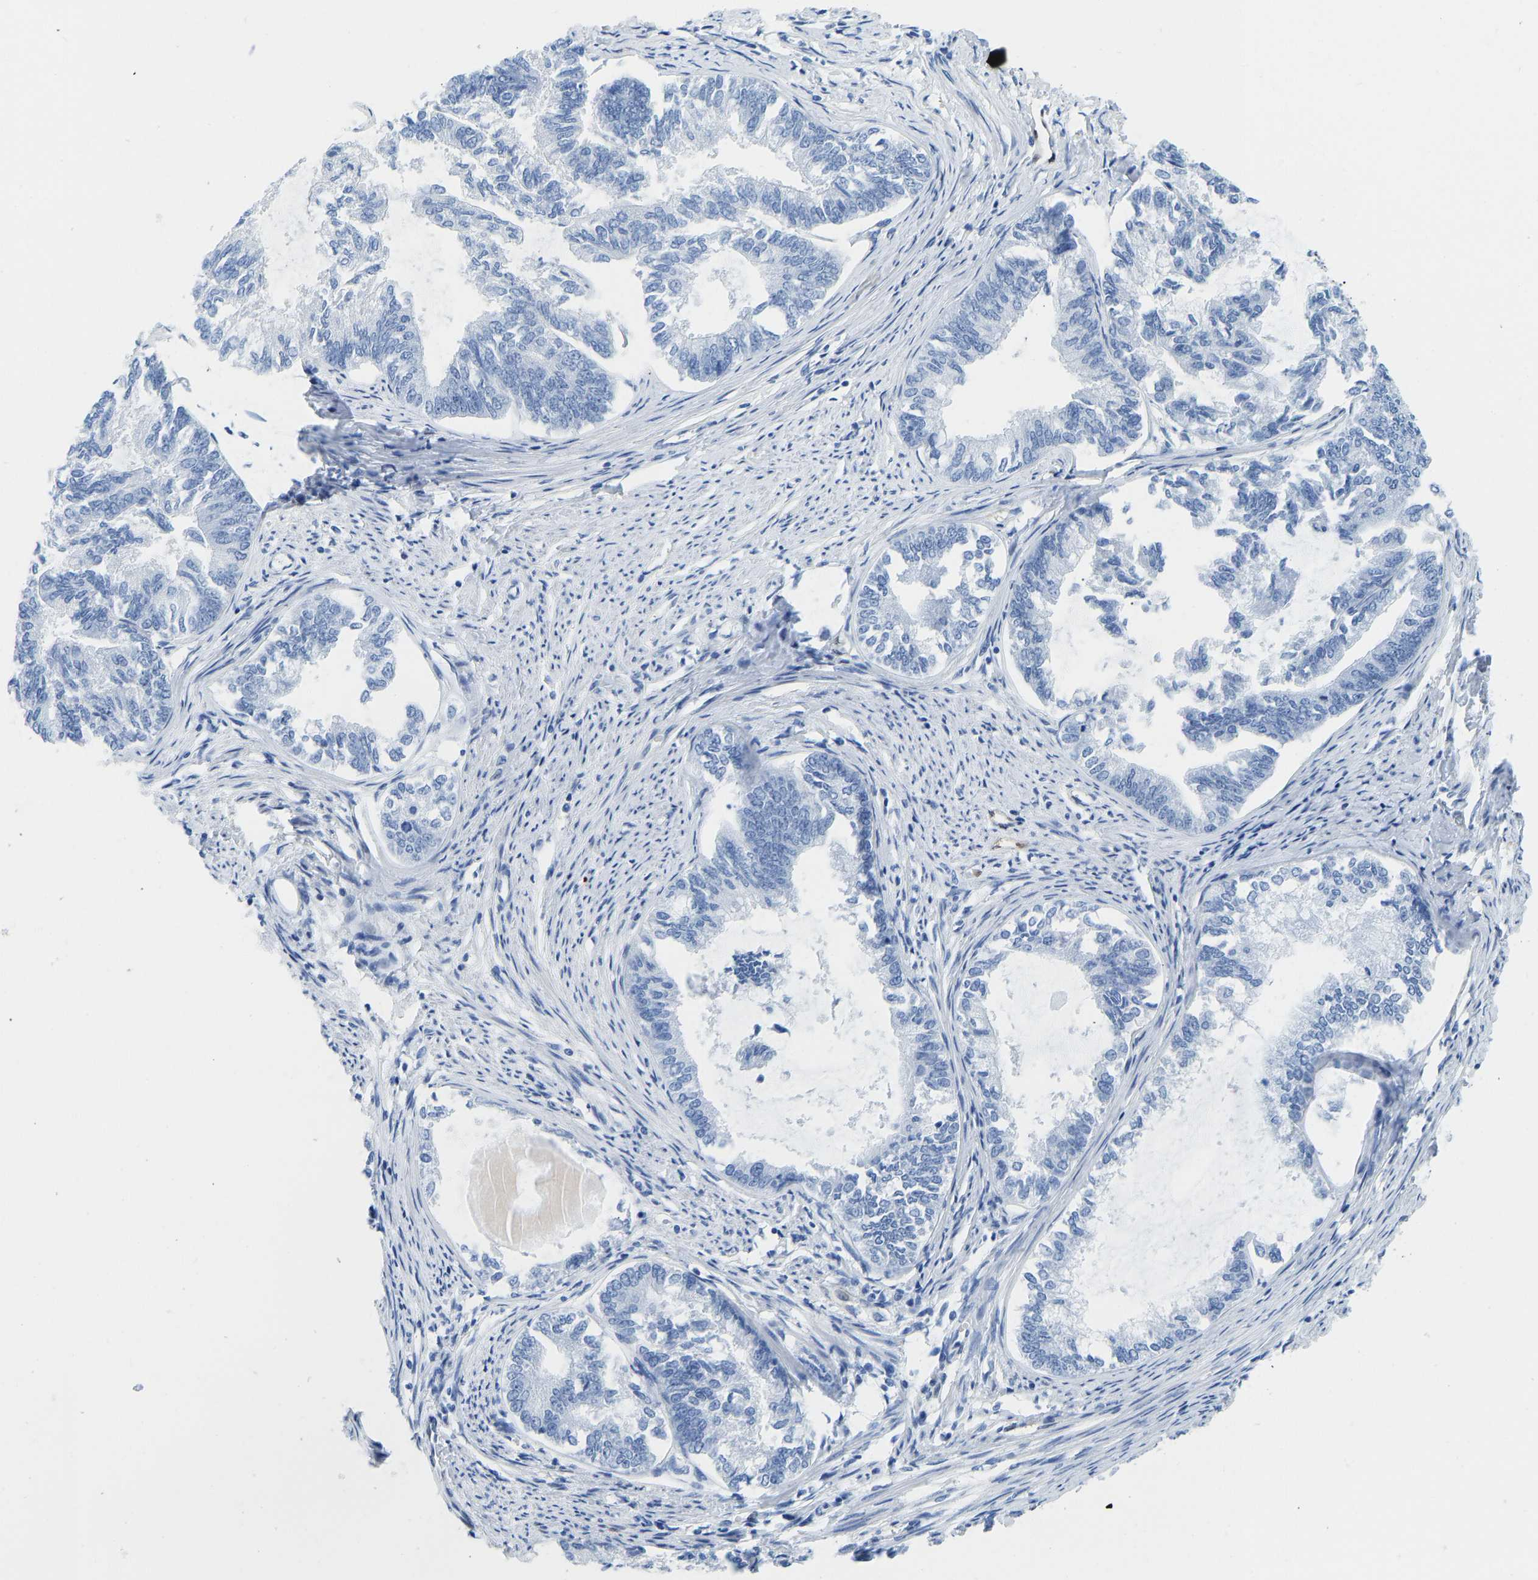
{"staining": {"intensity": "negative", "quantity": "none", "location": "none"}, "tissue": "endometrial cancer", "cell_type": "Tumor cells", "image_type": "cancer", "snomed": [{"axis": "morphology", "description": "Adenocarcinoma, NOS"}, {"axis": "topography", "description": "Endometrium"}], "caption": "This is an immunohistochemistry (IHC) histopathology image of adenocarcinoma (endometrial). There is no expression in tumor cells.", "gene": "NKAIN3", "patient": {"sex": "female", "age": 86}}